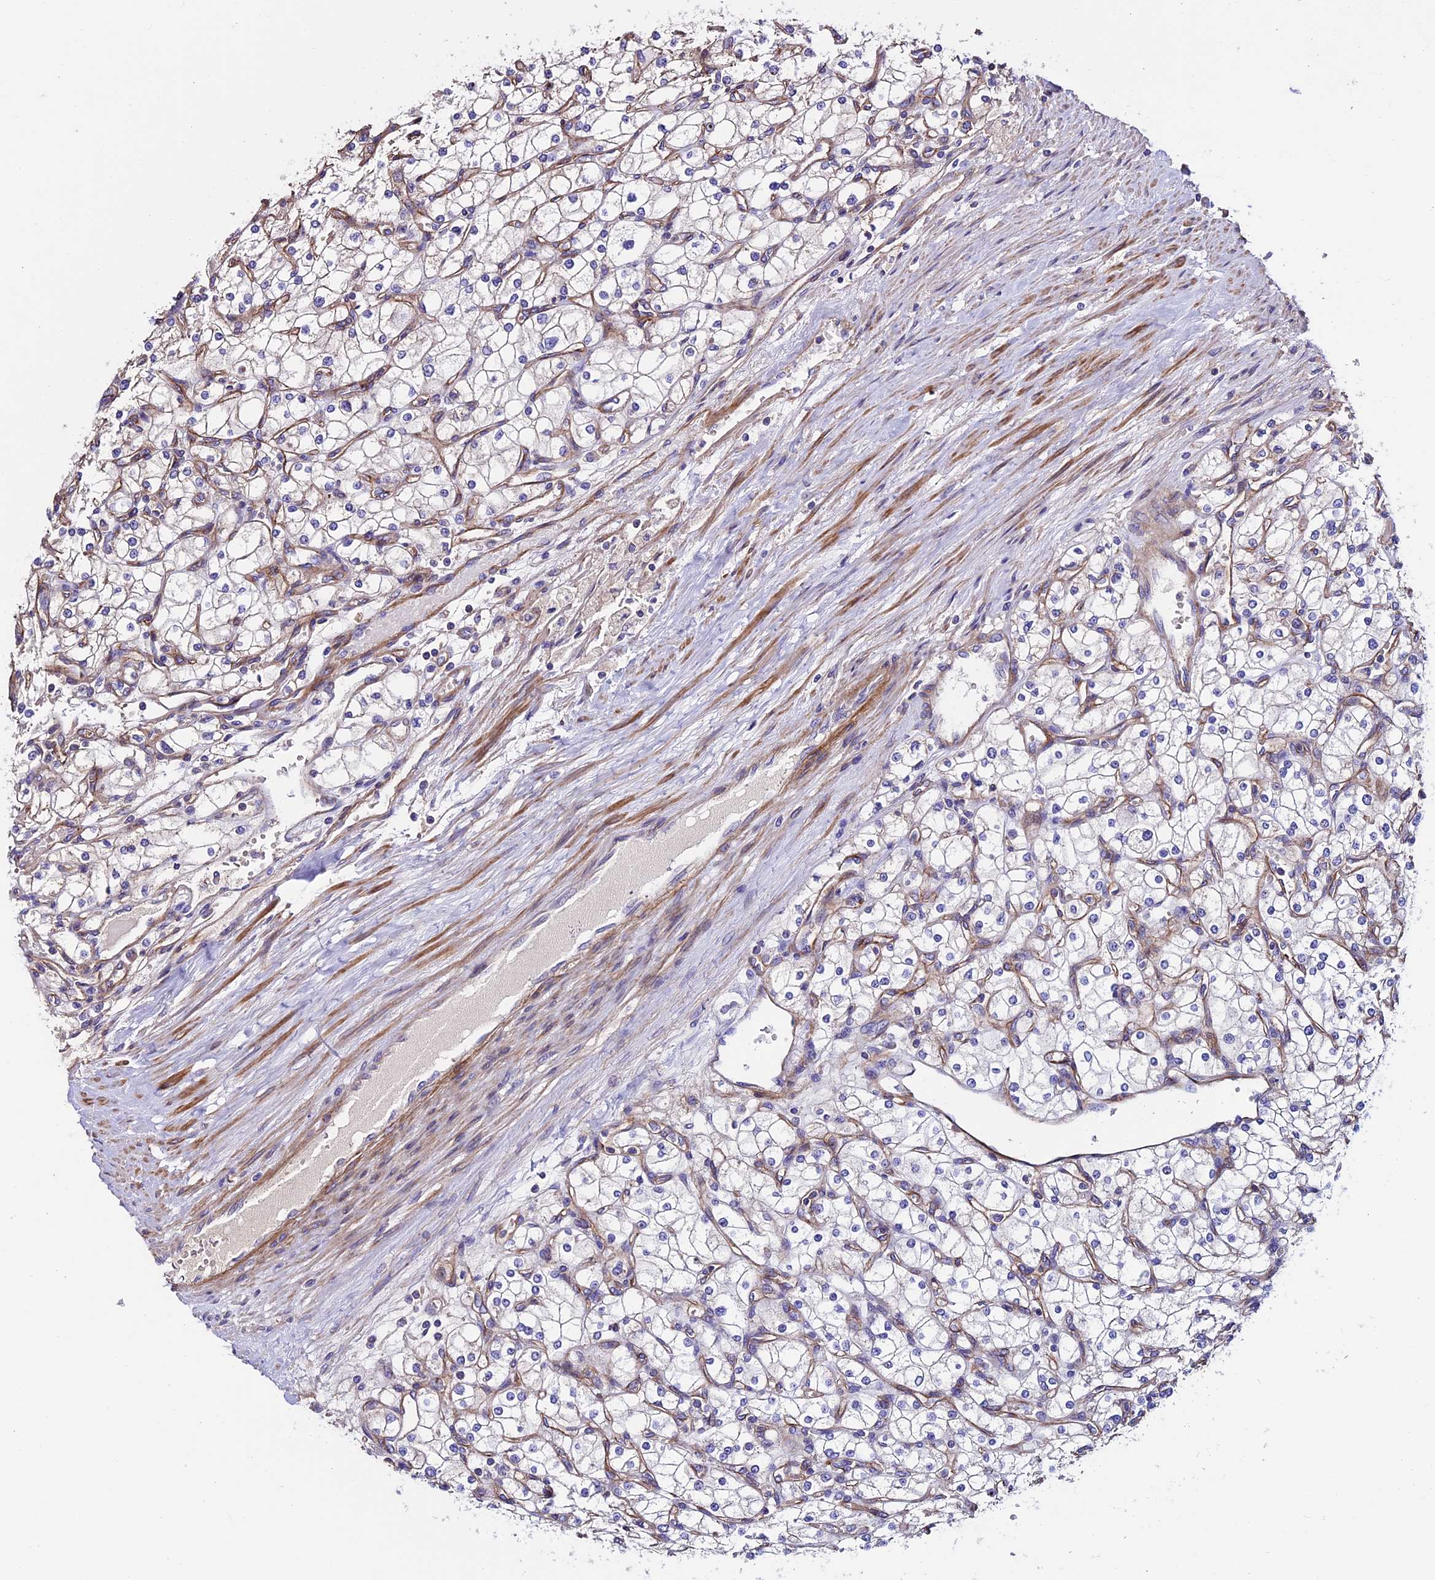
{"staining": {"intensity": "negative", "quantity": "none", "location": "none"}, "tissue": "renal cancer", "cell_type": "Tumor cells", "image_type": "cancer", "snomed": [{"axis": "morphology", "description": "Adenocarcinoma, NOS"}, {"axis": "topography", "description": "Kidney"}], "caption": "This is a photomicrograph of immunohistochemistry staining of renal cancer, which shows no expression in tumor cells.", "gene": "EVA1B", "patient": {"sex": "male", "age": 80}}